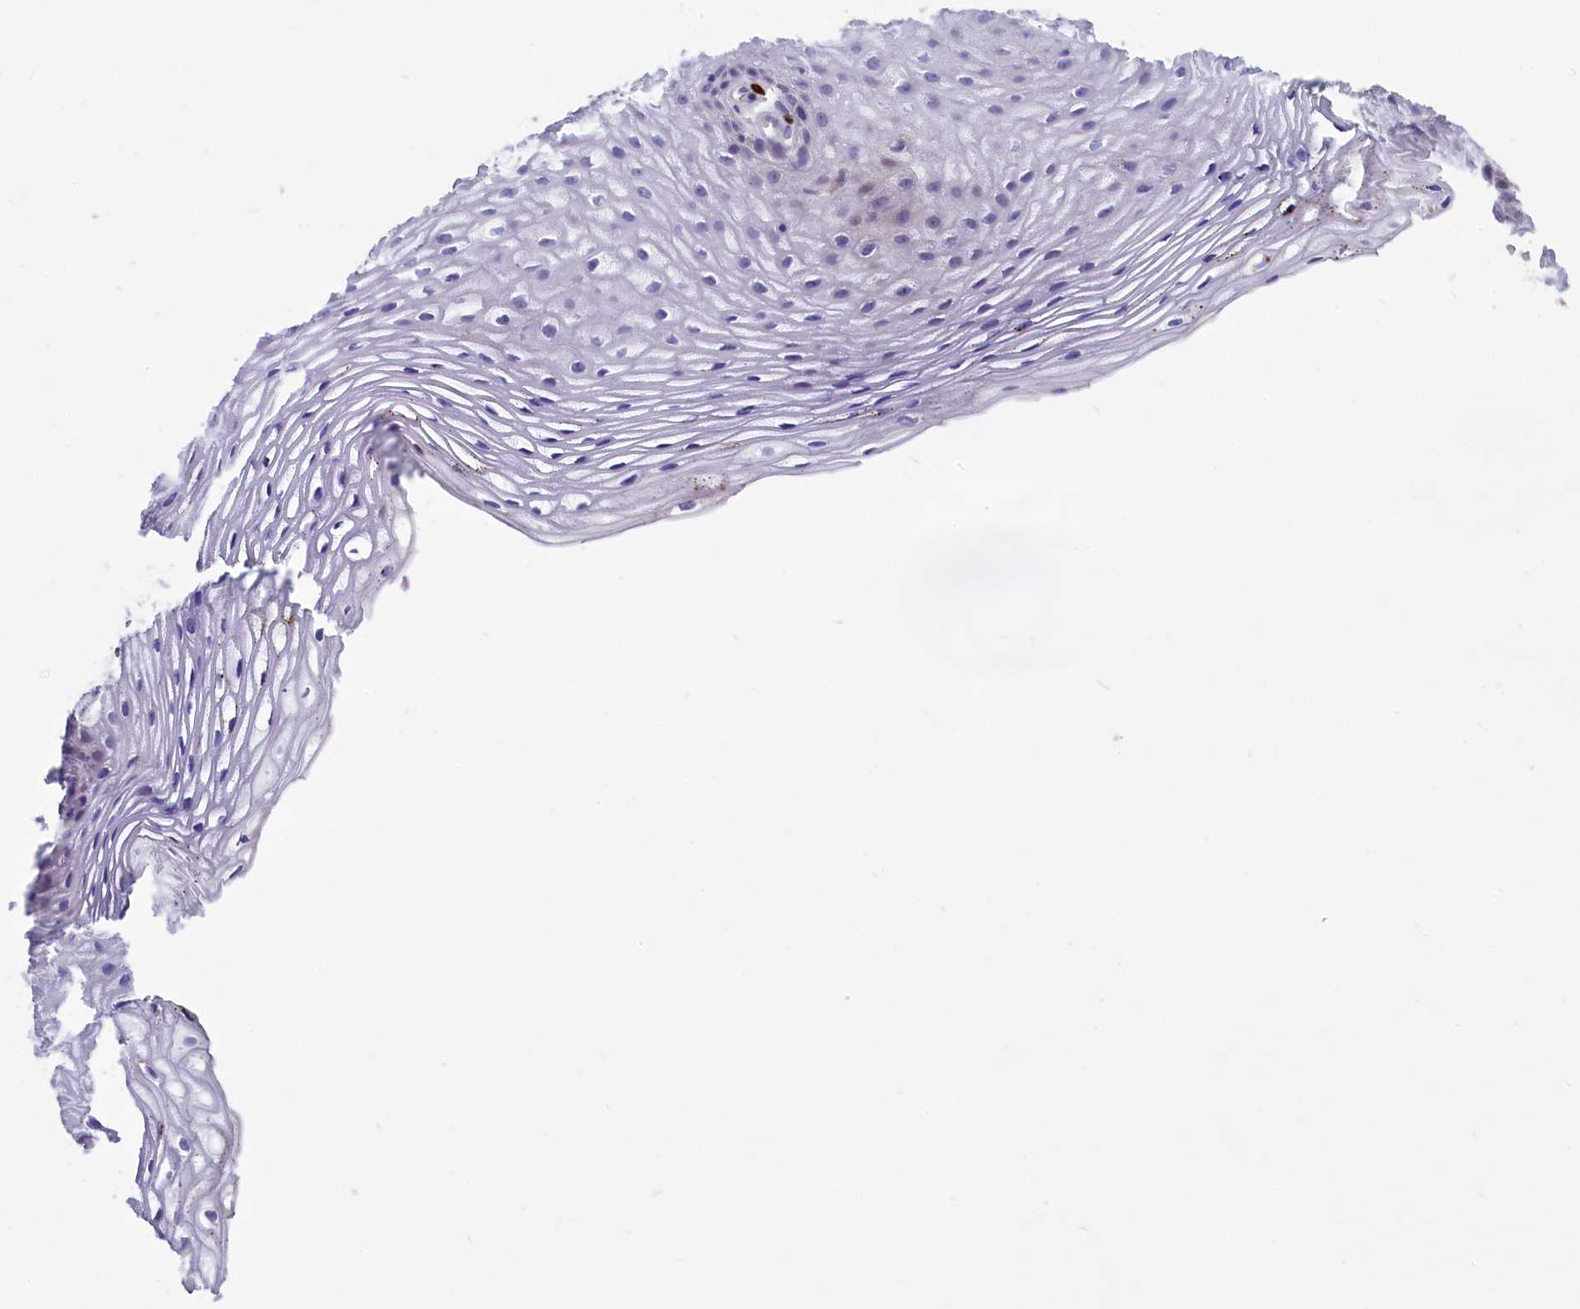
{"staining": {"intensity": "moderate", "quantity": "<25%", "location": "cytoplasmic/membranous"}, "tissue": "vagina", "cell_type": "Squamous epithelial cells", "image_type": "normal", "snomed": [{"axis": "morphology", "description": "Normal tissue, NOS"}, {"axis": "topography", "description": "Vagina"}], "caption": "Vagina stained for a protein (brown) shows moderate cytoplasmic/membranous positive staining in approximately <25% of squamous epithelial cells.", "gene": "ENPP6", "patient": {"sex": "female", "age": 60}}